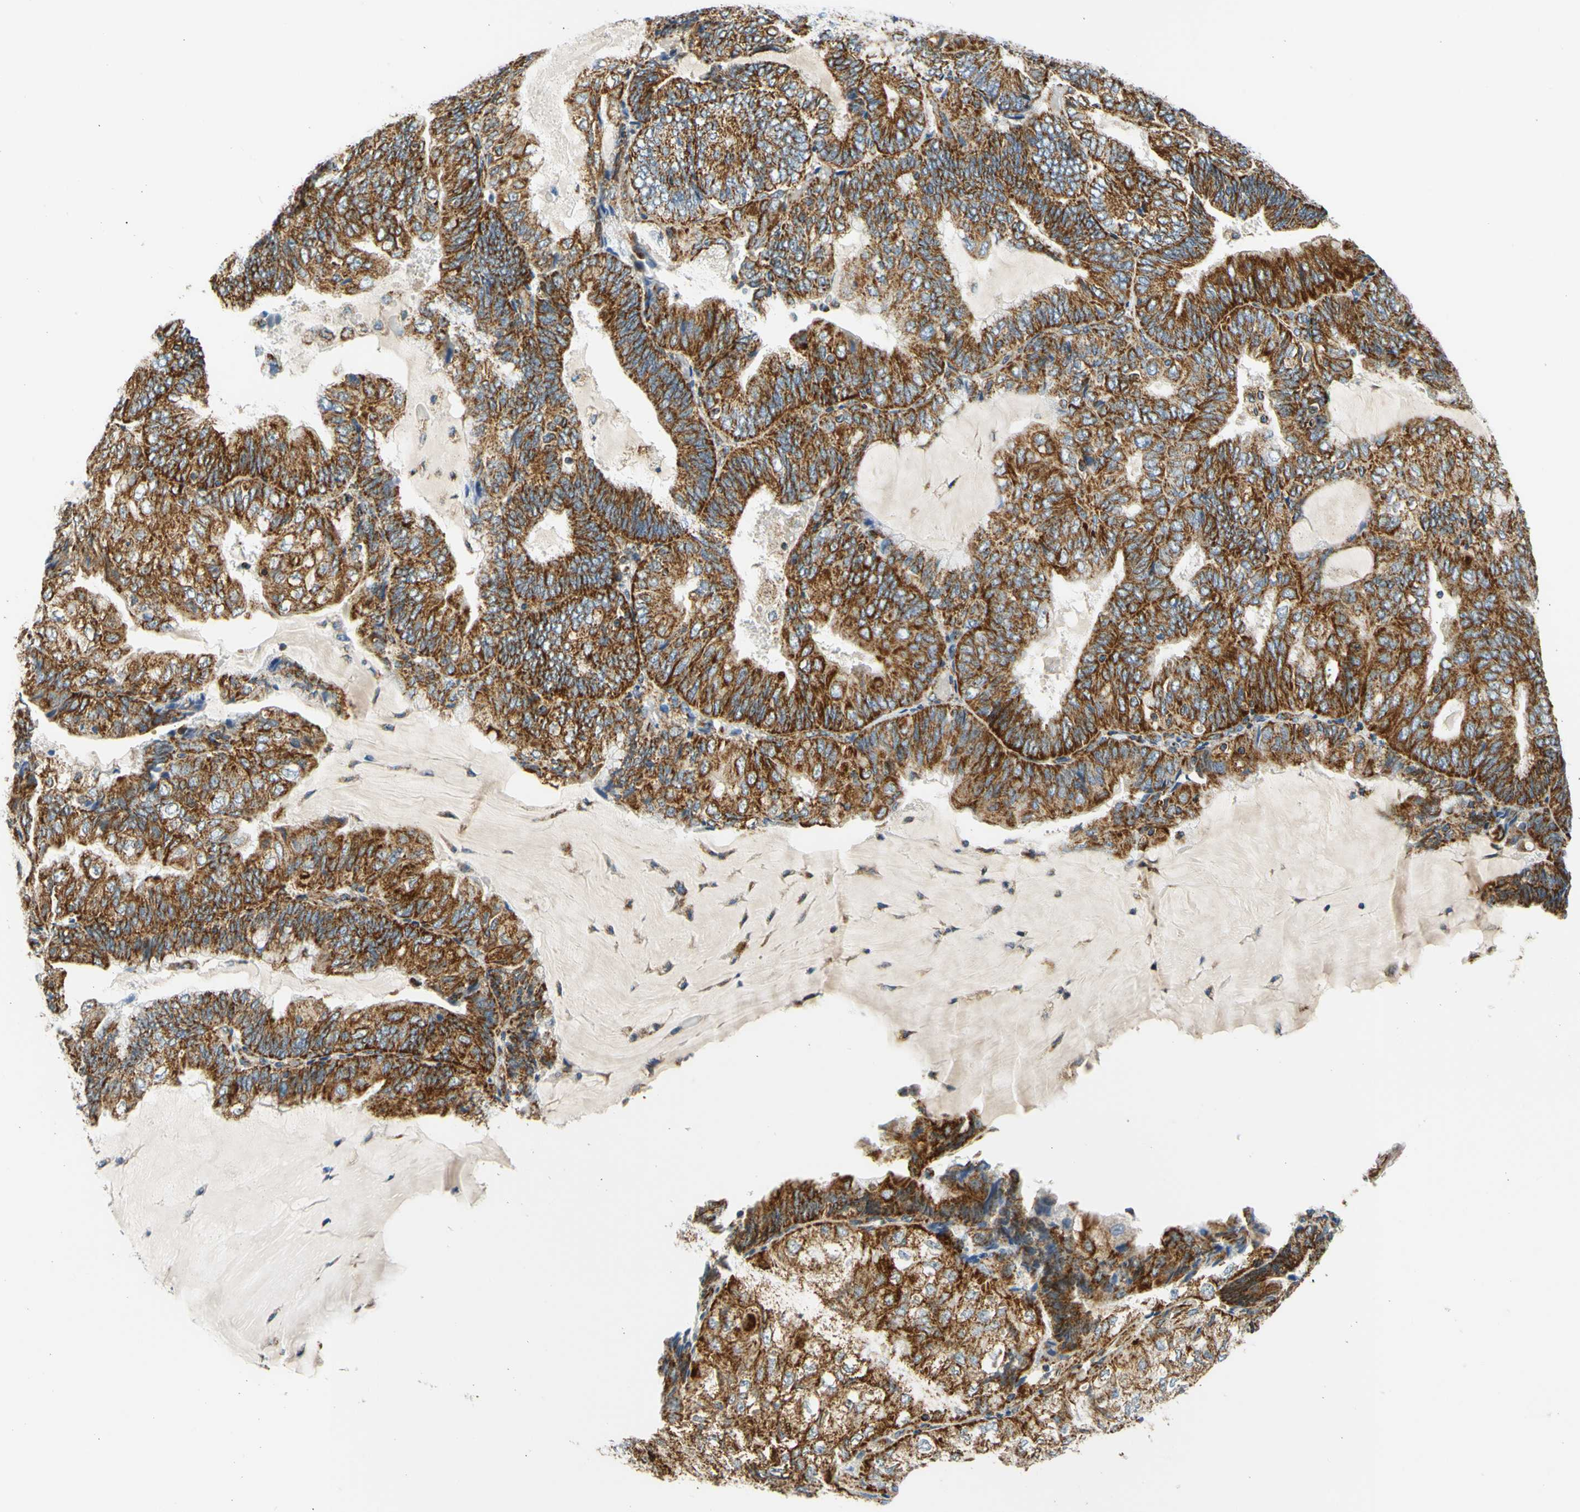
{"staining": {"intensity": "strong", "quantity": ">75%", "location": "cytoplasmic/membranous"}, "tissue": "endometrial cancer", "cell_type": "Tumor cells", "image_type": "cancer", "snomed": [{"axis": "morphology", "description": "Adenocarcinoma, NOS"}, {"axis": "topography", "description": "Endometrium"}], "caption": "An image showing strong cytoplasmic/membranous expression in approximately >75% of tumor cells in endometrial cancer (adenocarcinoma), as visualized by brown immunohistochemical staining.", "gene": "MAVS", "patient": {"sex": "female", "age": 81}}